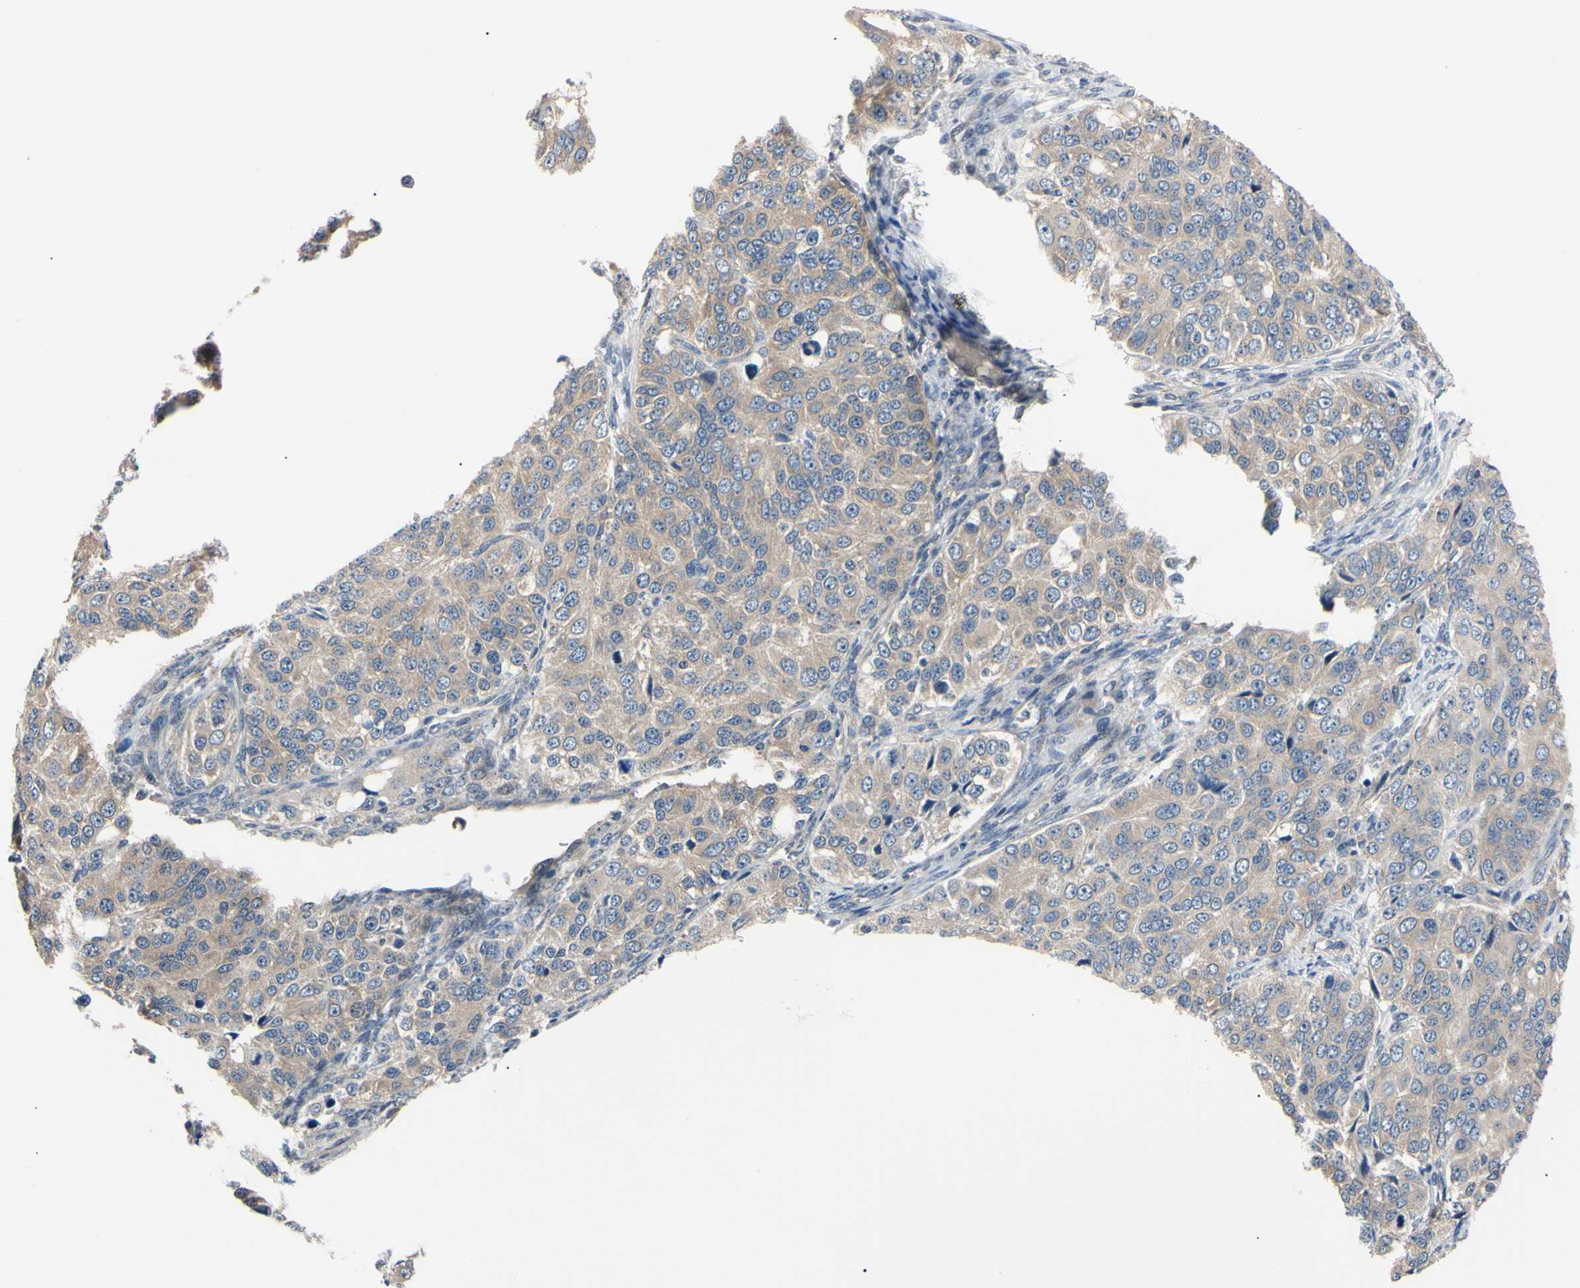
{"staining": {"intensity": "weak", "quantity": ">75%", "location": "cytoplasmic/membranous"}, "tissue": "ovarian cancer", "cell_type": "Tumor cells", "image_type": "cancer", "snomed": [{"axis": "morphology", "description": "Carcinoma, endometroid"}, {"axis": "topography", "description": "Ovary"}], "caption": "This is an image of IHC staining of ovarian endometroid carcinoma, which shows weak staining in the cytoplasmic/membranous of tumor cells.", "gene": "RARS1", "patient": {"sex": "female", "age": 51}}